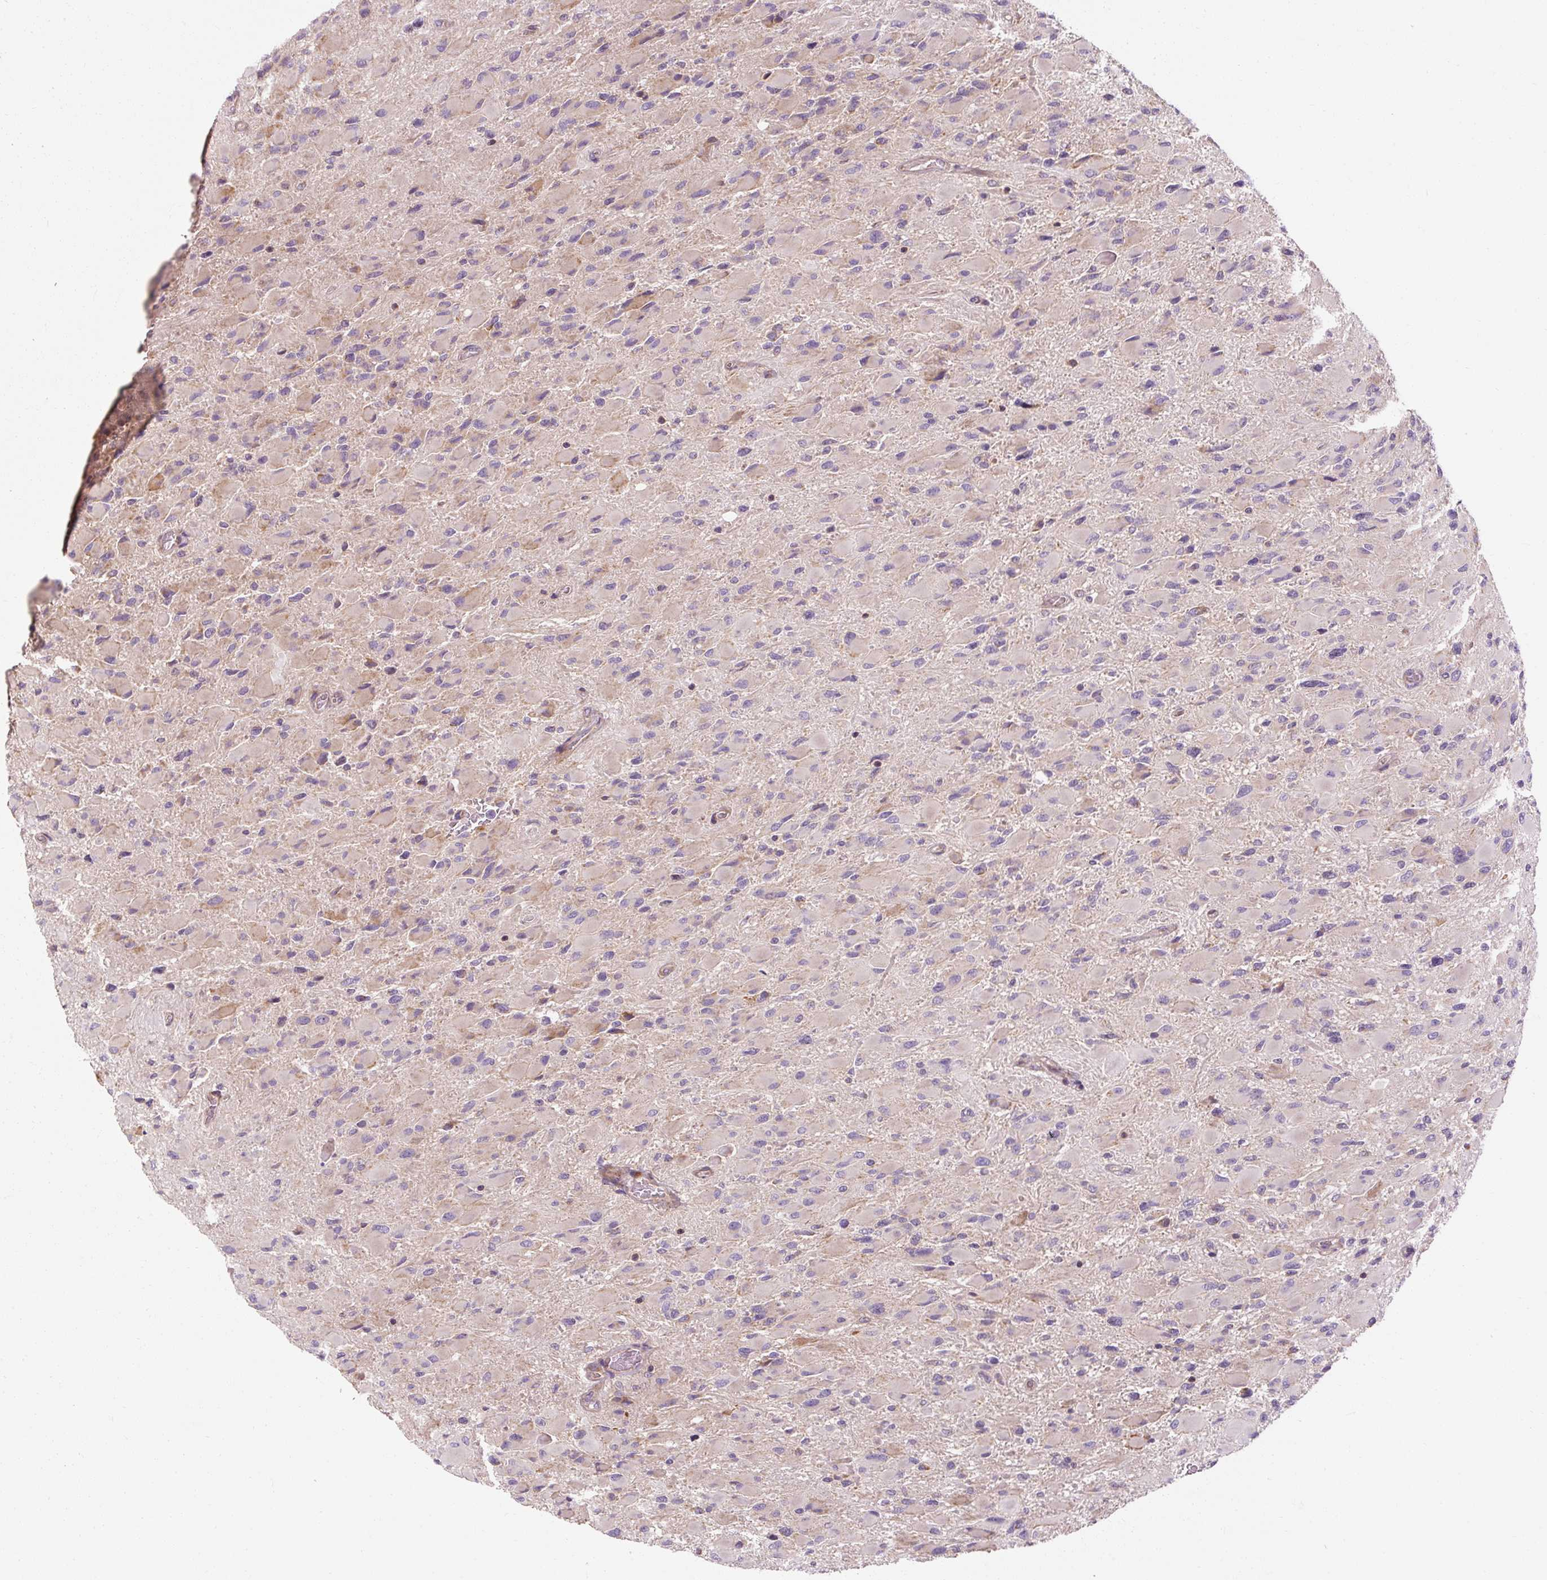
{"staining": {"intensity": "weak", "quantity": "<25%", "location": "cytoplasmic/membranous"}, "tissue": "glioma", "cell_type": "Tumor cells", "image_type": "cancer", "snomed": [{"axis": "morphology", "description": "Glioma, malignant, High grade"}, {"axis": "topography", "description": "Cerebral cortex"}], "caption": "There is no significant staining in tumor cells of glioma. (DAB immunohistochemistry, high magnification).", "gene": "PRSS48", "patient": {"sex": "female", "age": 36}}